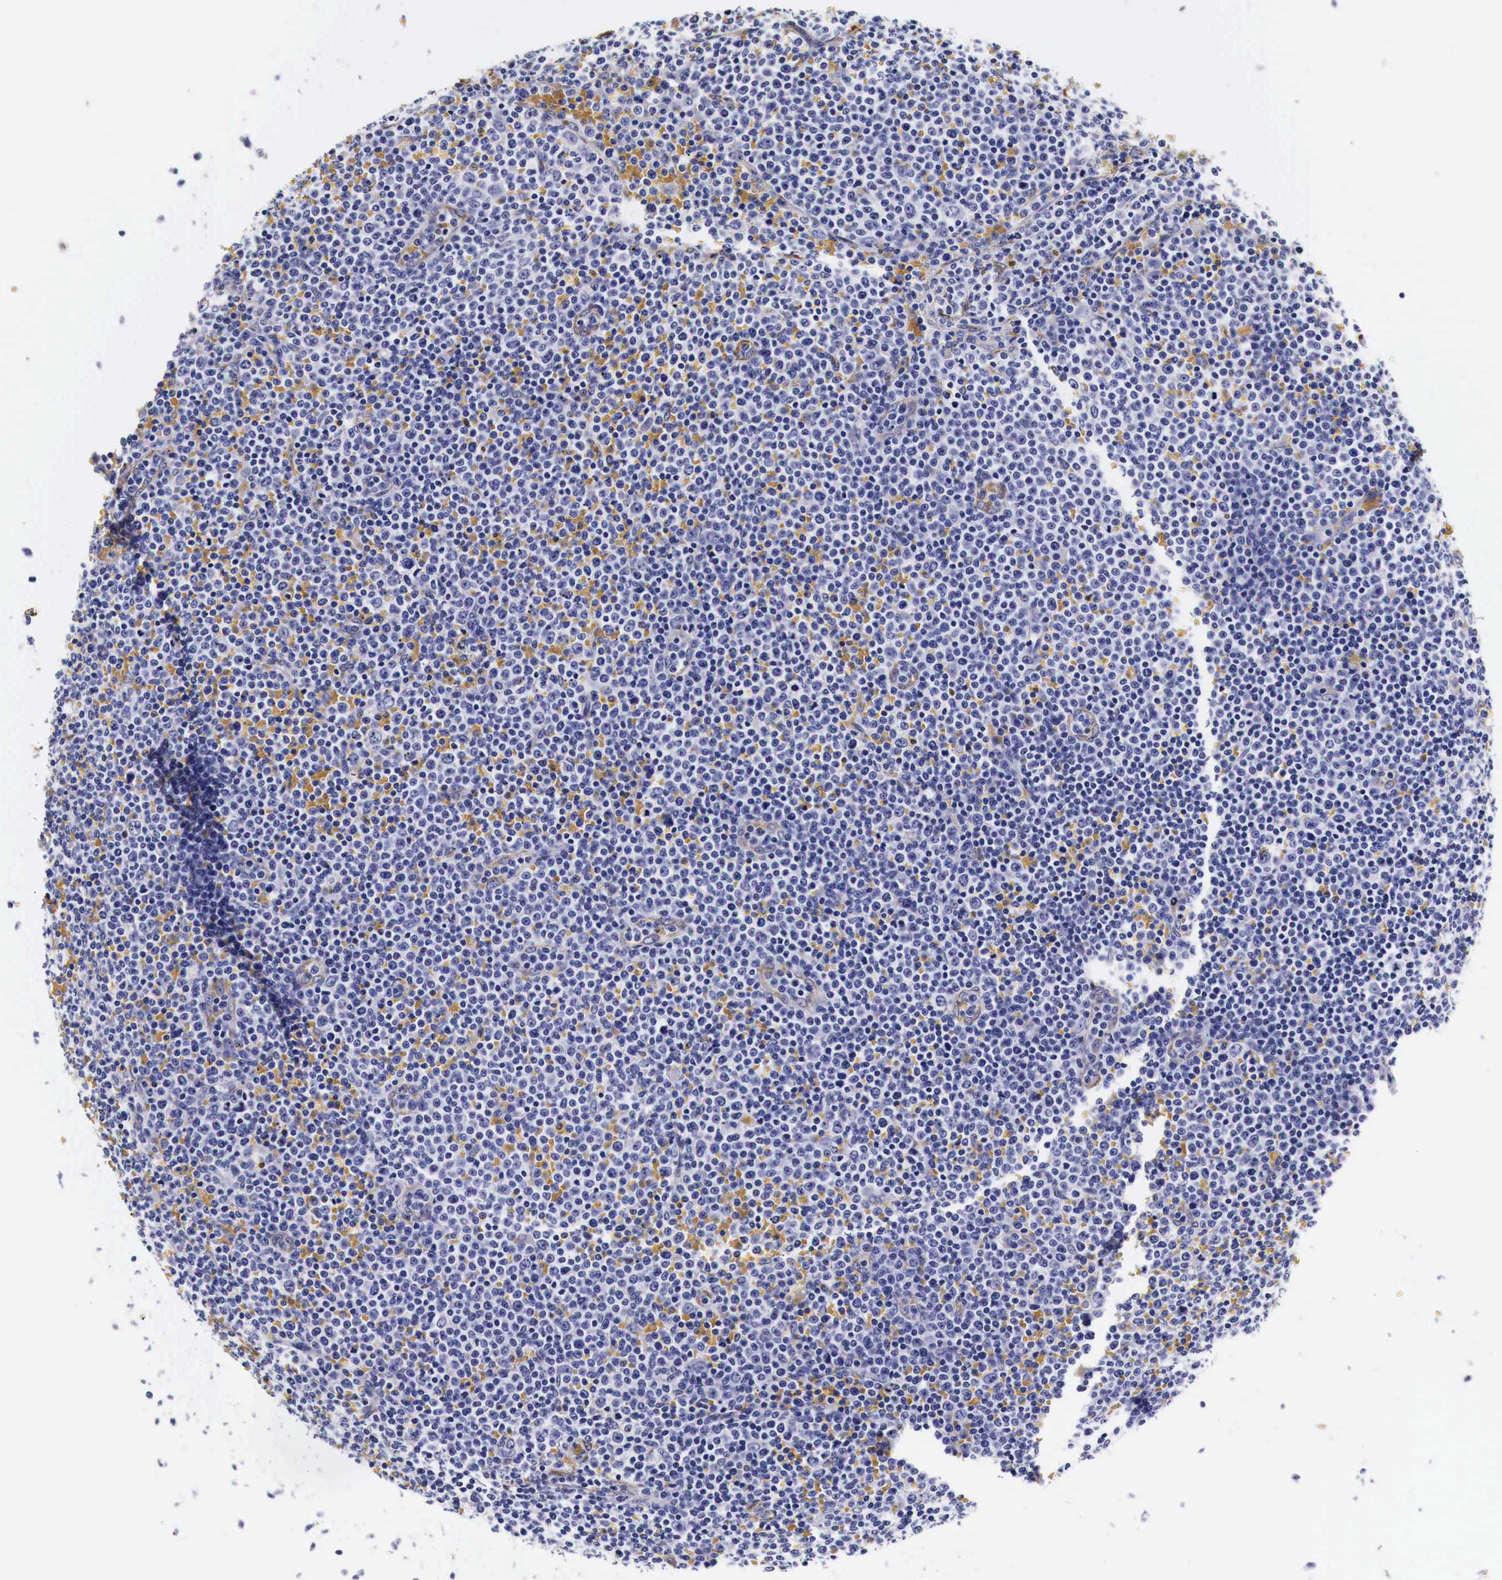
{"staining": {"intensity": "negative", "quantity": "none", "location": "none"}, "tissue": "lymphoma", "cell_type": "Tumor cells", "image_type": "cancer", "snomed": [{"axis": "morphology", "description": "Malignant lymphoma, non-Hodgkin's type, Low grade"}, {"axis": "topography", "description": "Lymph node"}], "caption": "Immunohistochemistry of lymphoma demonstrates no staining in tumor cells.", "gene": "LAMB2", "patient": {"sex": "male", "age": 50}}